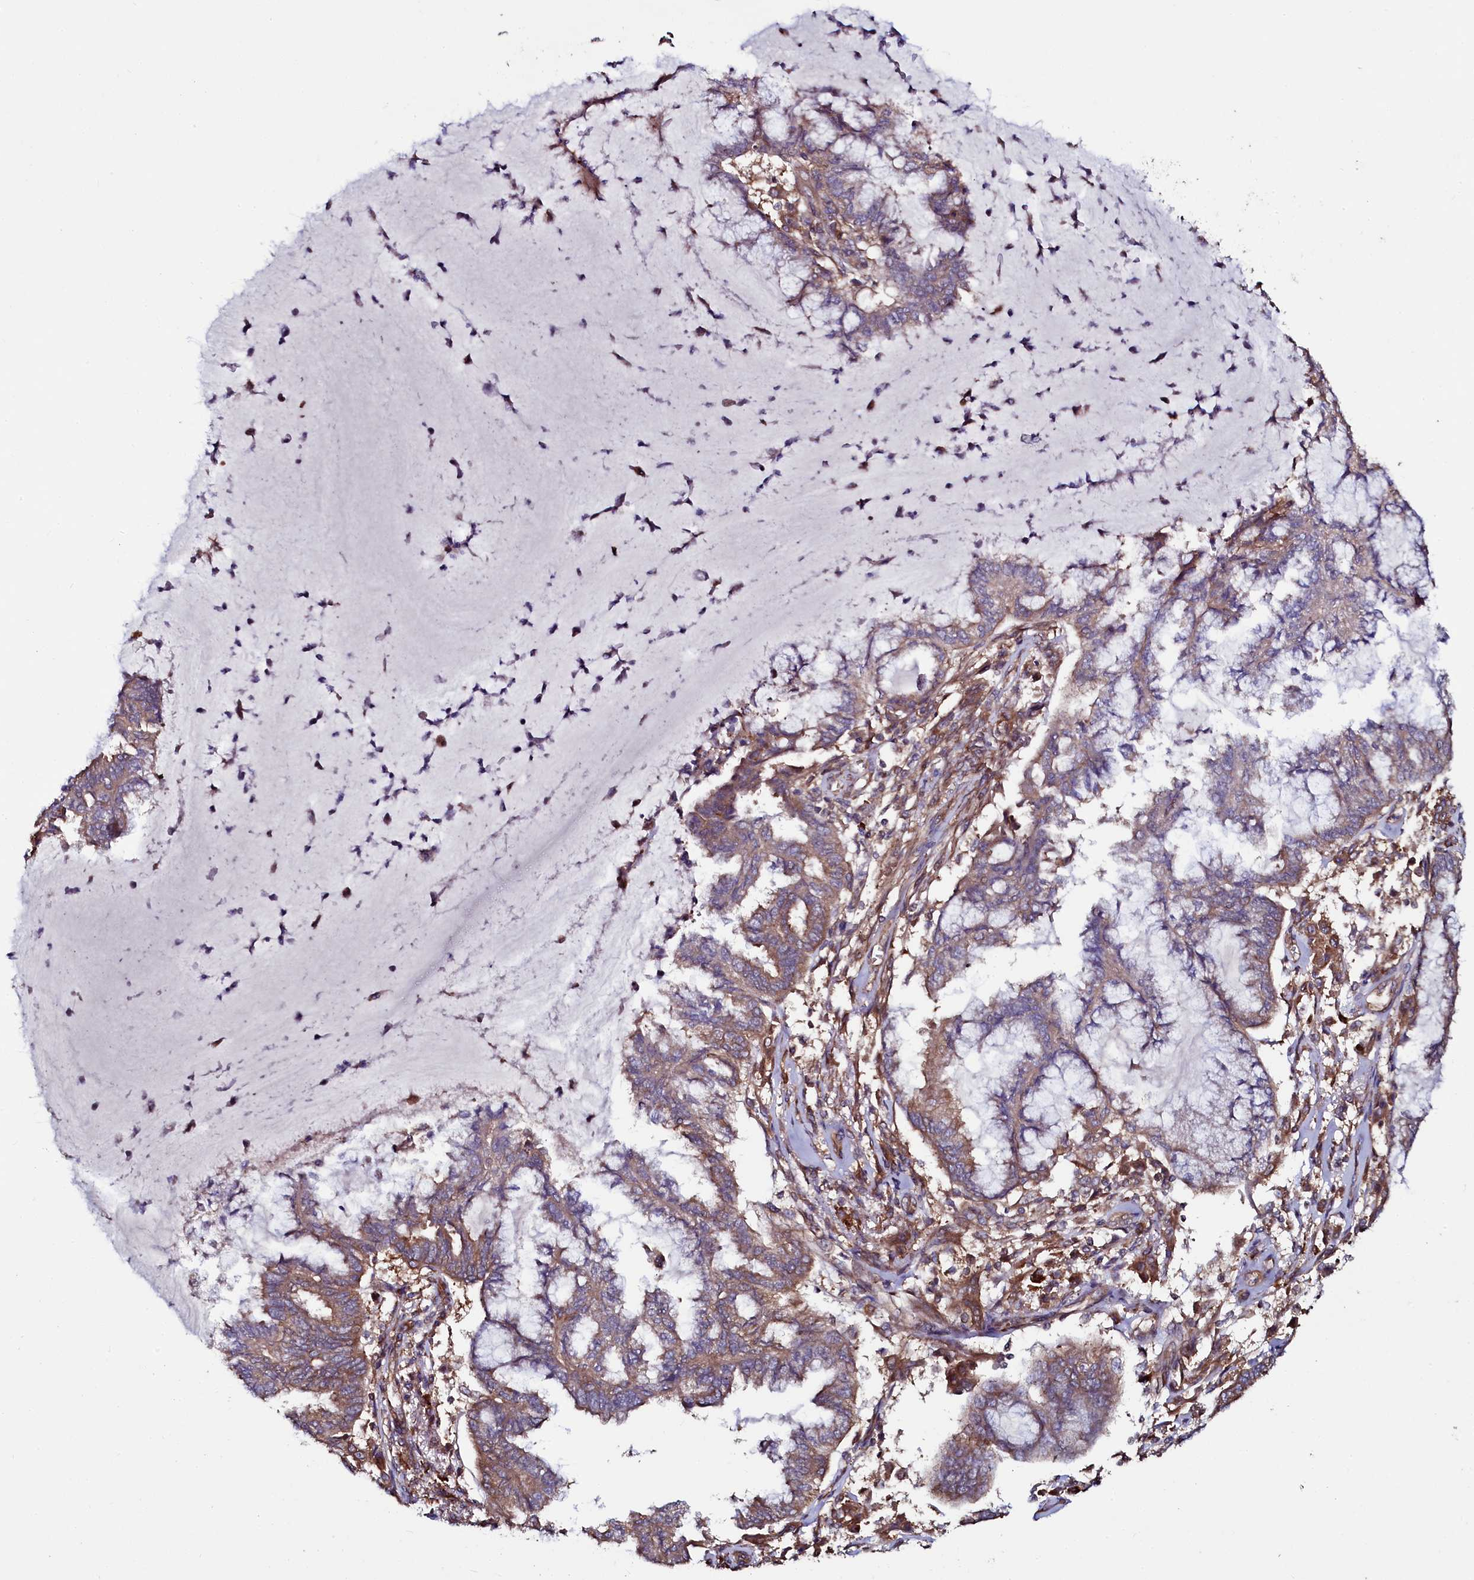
{"staining": {"intensity": "moderate", "quantity": "25%-75%", "location": "cytoplasmic/membranous"}, "tissue": "endometrial cancer", "cell_type": "Tumor cells", "image_type": "cancer", "snomed": [{"axis": "morphology", "description": "Adenocarcinoma, NOS"}, {"axis": "topography", "description": "Endometrium"}], "caption": "Endometrial adenocarcinoma tissue shows moderate cytoplasmic/membranous positivity in about 25%-75% of tumor cells", "gene": "USPL1", "patient": {"sex": "female", "age": 86}}